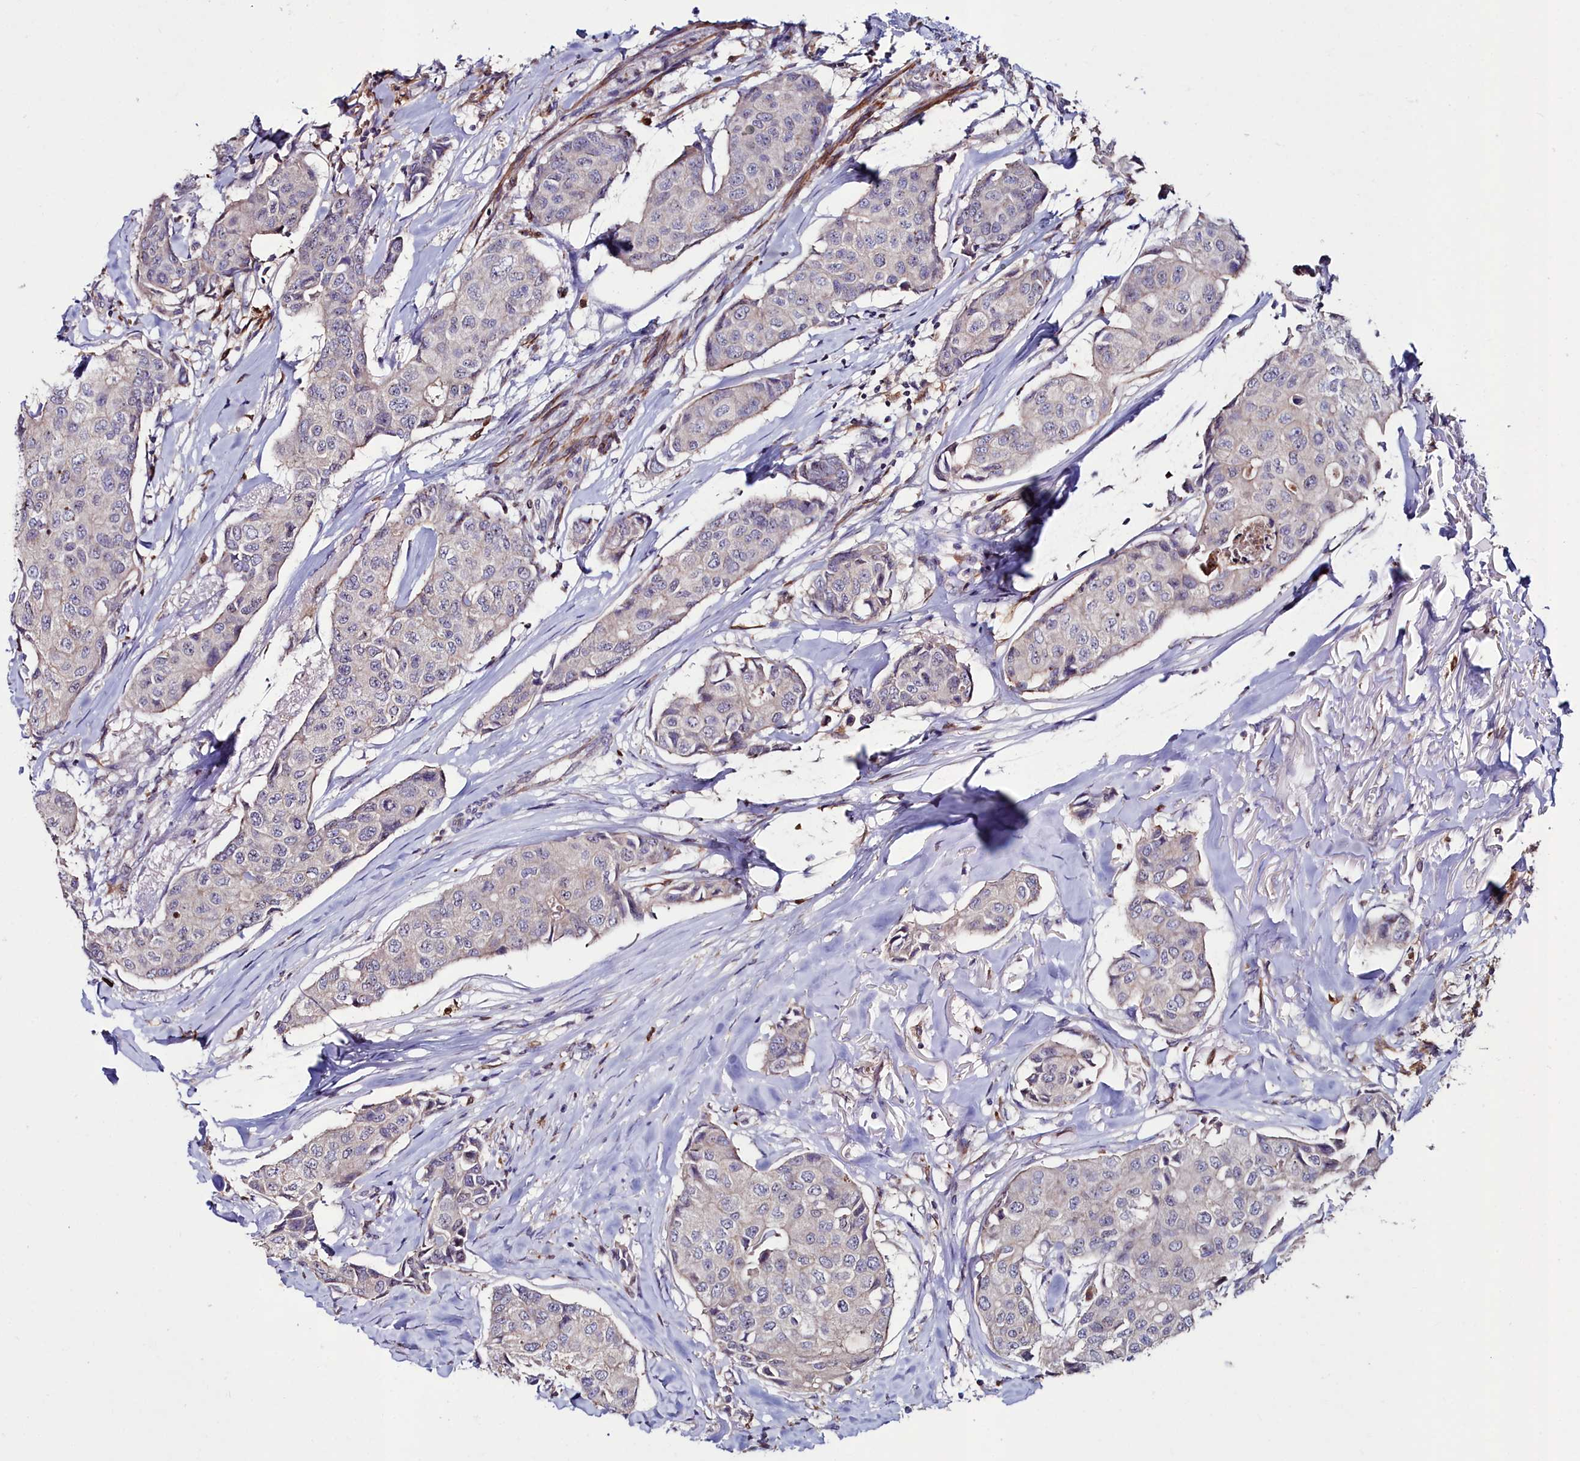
{"staining": {"intensity": "negative", "quantity": "none", "location": "none"}, "tissue": "breast cancer", "cell_type": "Tumor cells", "image_type": "cancer", "snomed": [{"axis": "morphology", "description": "Duct carcinoma"}, {"axis": "topography", "description": "Breast"}], "caption": "This is an immunohistochemistry histopathology image of human invasive ductal carcinoma (breast). There is no expression in tumor cells.", "gene": "AMBRA1", "patient": {"sex": "female", "age": 80}}